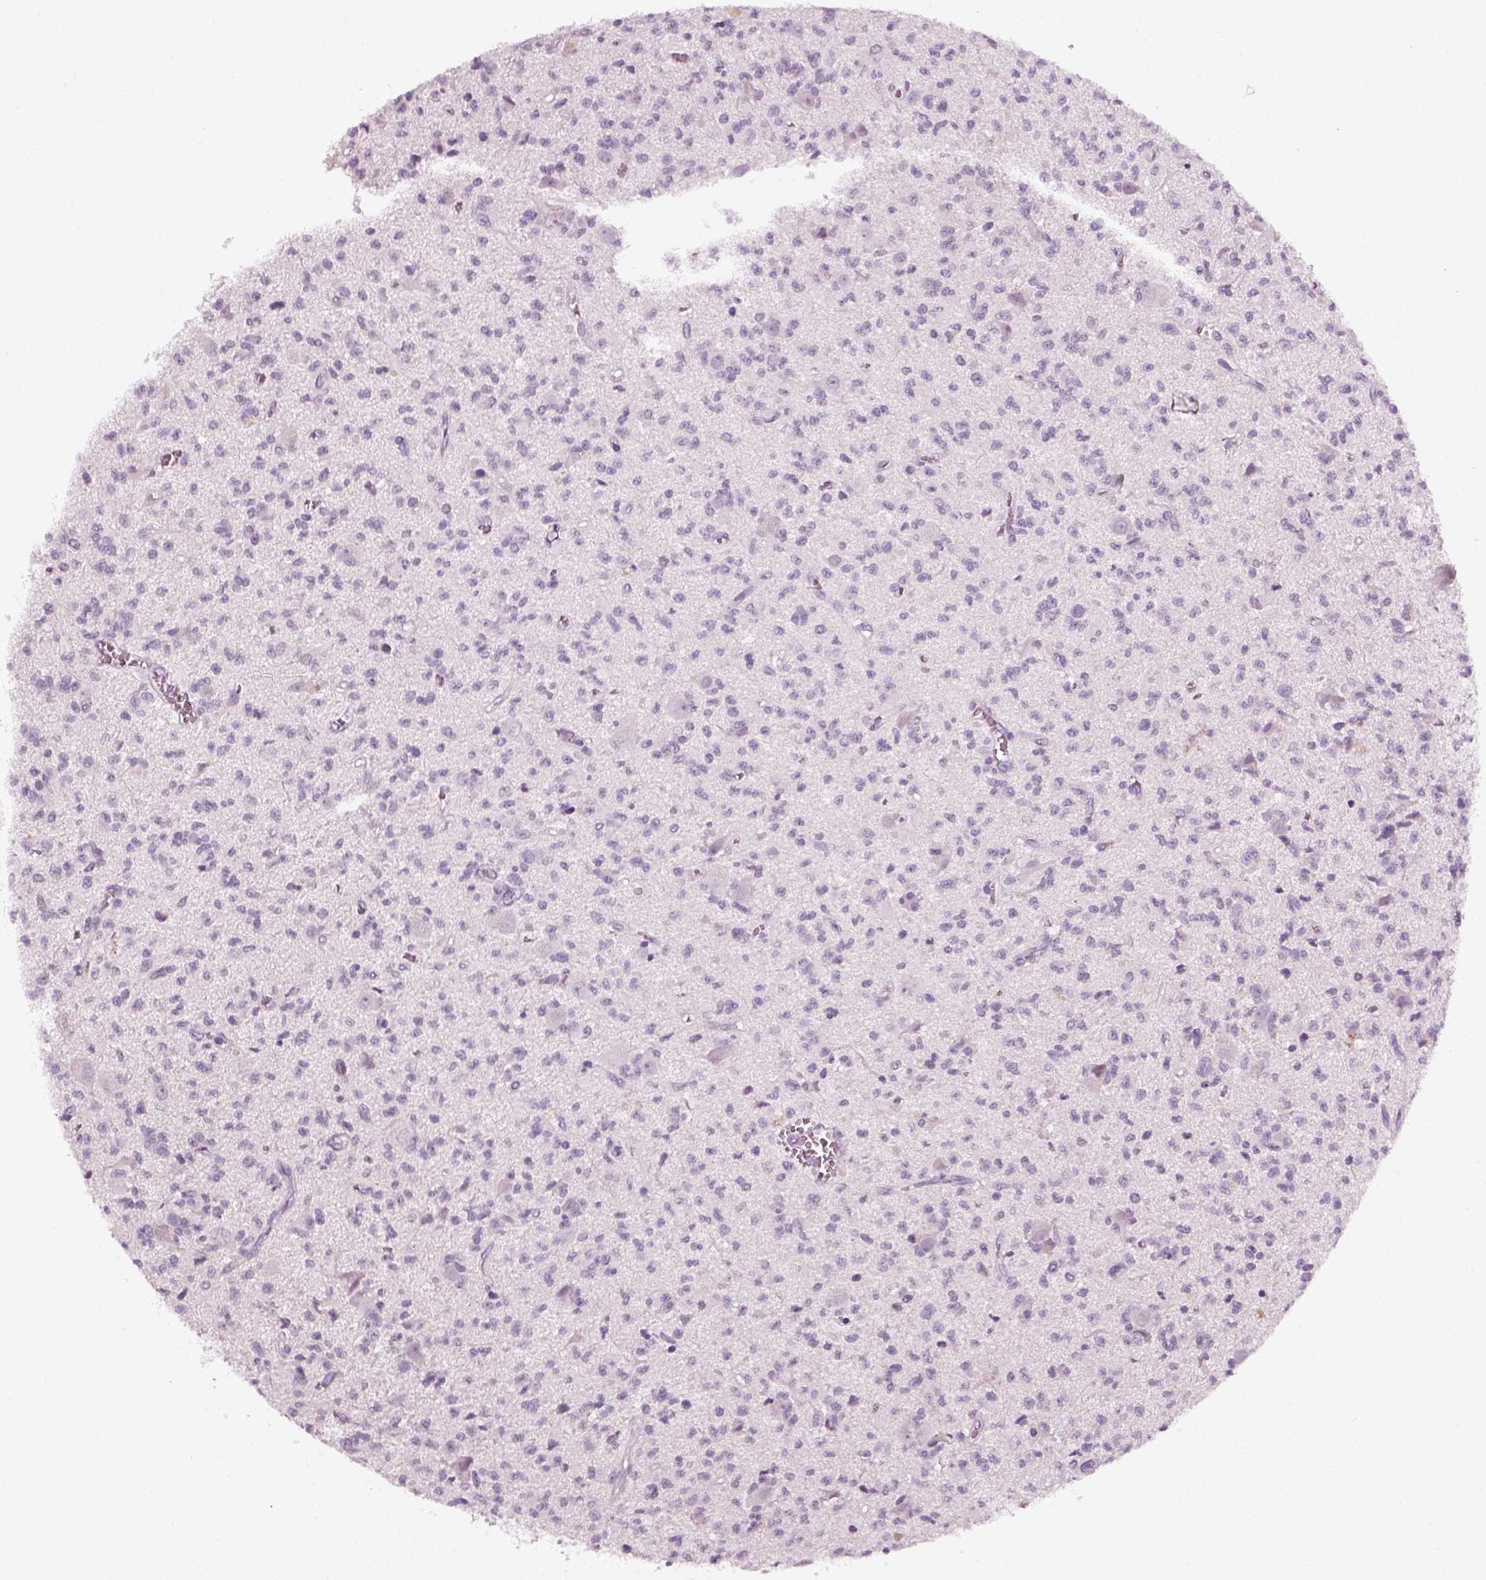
{"staining": {"intensity": "negative", "quantity": "none", "location": "none"}, "tissue": "glioma", "cell_type": "Tumor cells", "image_type": "cancer", "snomed": [{"axis": "morphology", "description": "Glioma, malignant, Low grade"}, {"axis": "topography", "description": "Brain"}], "caption": "Histopathology image shows no protein positivity in tumor cells of malignant glioma (low-grade) tissue.", "gene": "KRT75", "patient": {"sex": "male", "age": 64}}